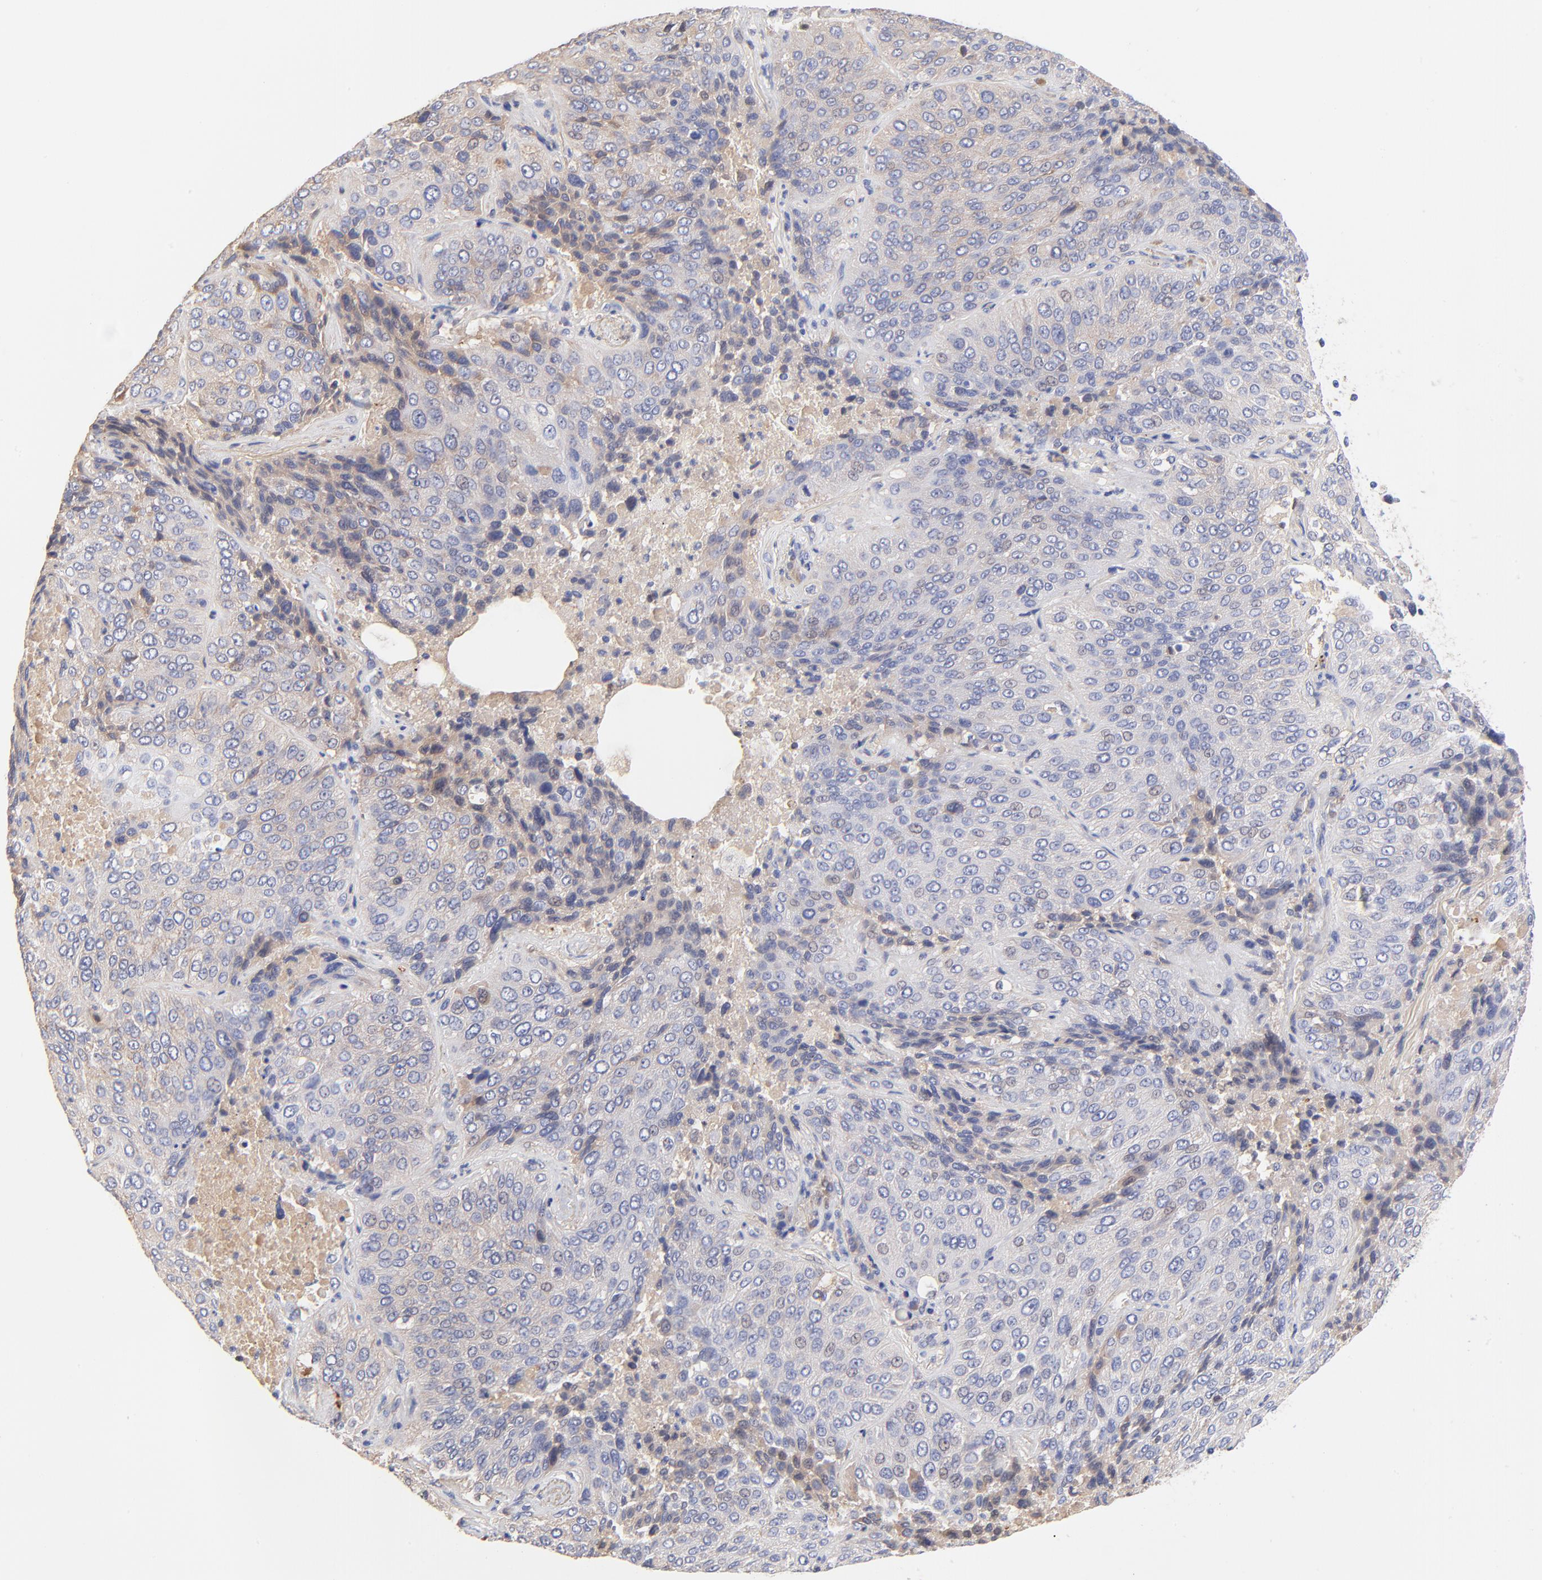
{"staining": {"intensity": "weak", "quantity": ">75%", "location": "cytoplasmic/membranous"}, "tissue": "lung cancer", "cell_type": "Tumor cells", "image_type": "cancer", "snomed": [{"axis": "morphology", "description": "Squamous cell carcinoma, NOS"}, {"axis": "topography", "description": "Lung"}], "caption": "This is an image of immunohistochemistry (IHC) staining of lung squamous cell carcinoma, which shows weak expression in the cytoplasmic/membranous of tumor cells.", "gene": "PTK7", "patient": {"sex": "male", "age": 54}}